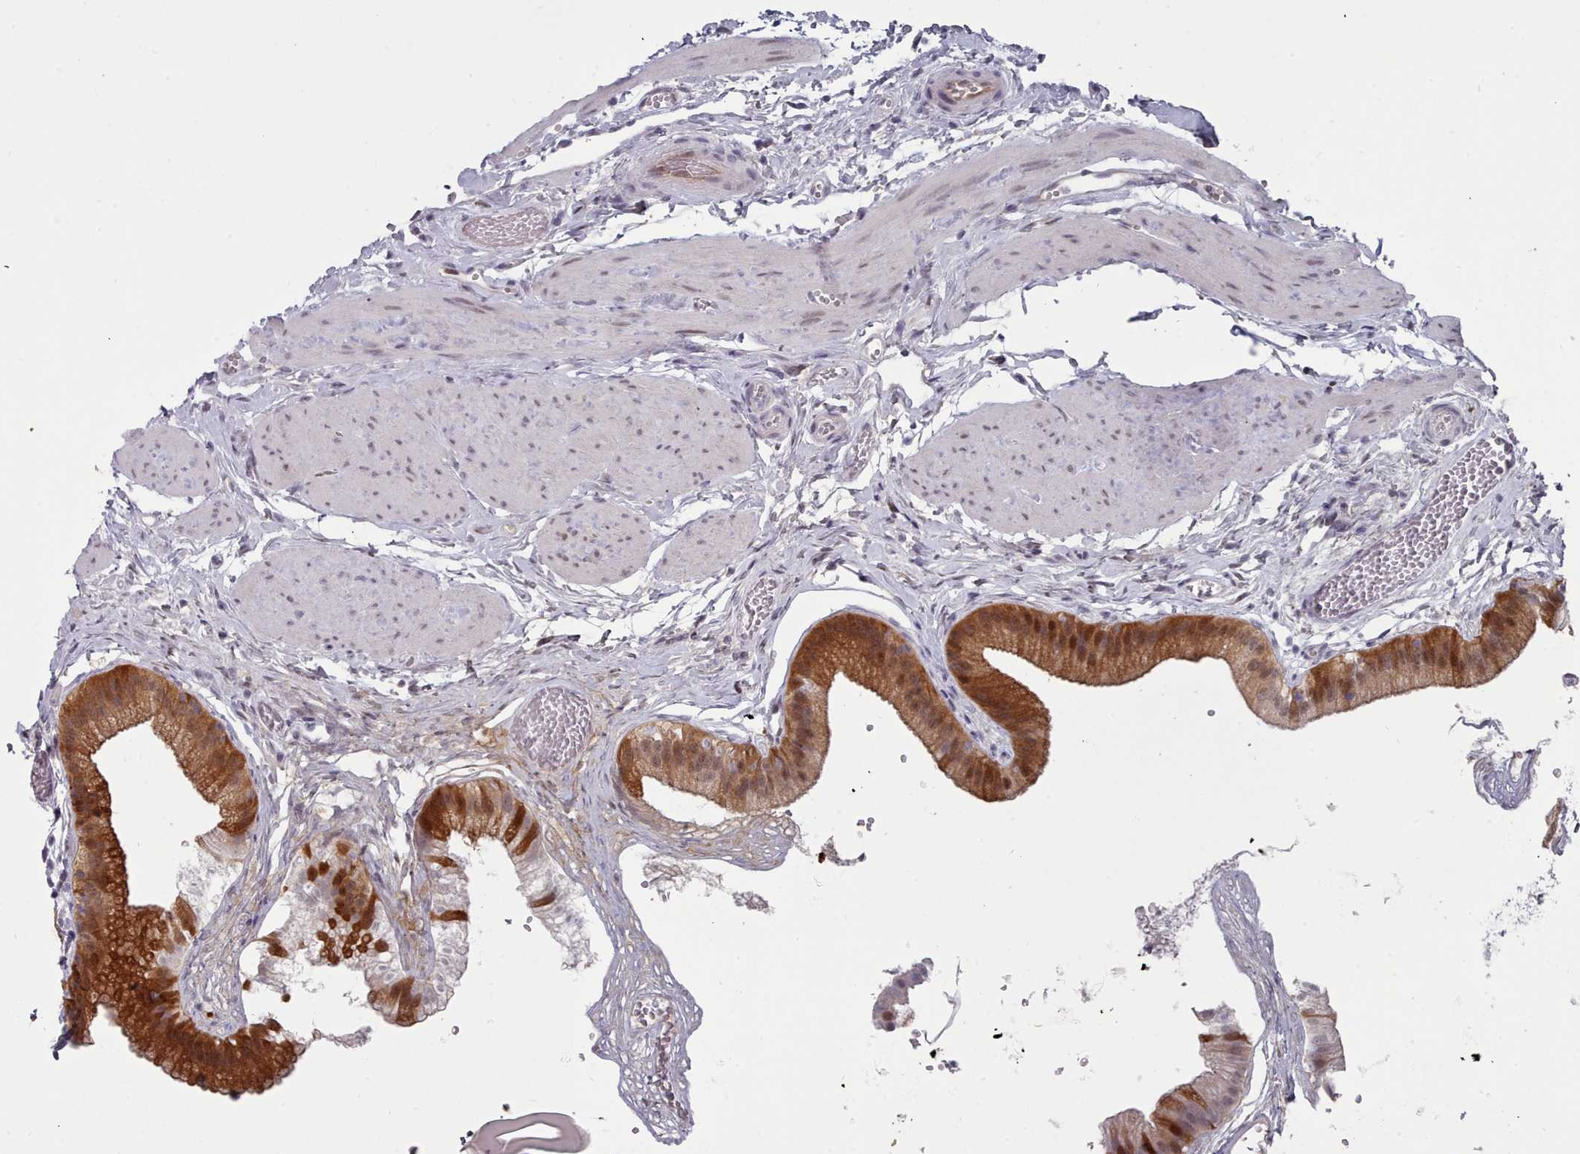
{"staining": {"intensity": "strong", "quantity": ">75%", "location": "cytoplasmic/membranous,nuclear"}, "tissue": "gallbladder", "cell_type": "Glandular cells", "image_type": "normal", "snomed": [{"axis": "morphology", "description": "Normal tissue, NOS"}, {"axis": "topography", "description": "Gallbladder"}], "caption": "A brown stain highlights strong cytoplasmic/membranous,nuclear positivity of a protein in glandular cells of benign gallbladder. The protein is stained brown, and the nuclei are stained in blue (DAB (3,3'-diaminobenzidine) IHC with brightfield microscopy, high magnification).", "gene": "GINS1", "patient": {"sex": "female", "age": 54}}